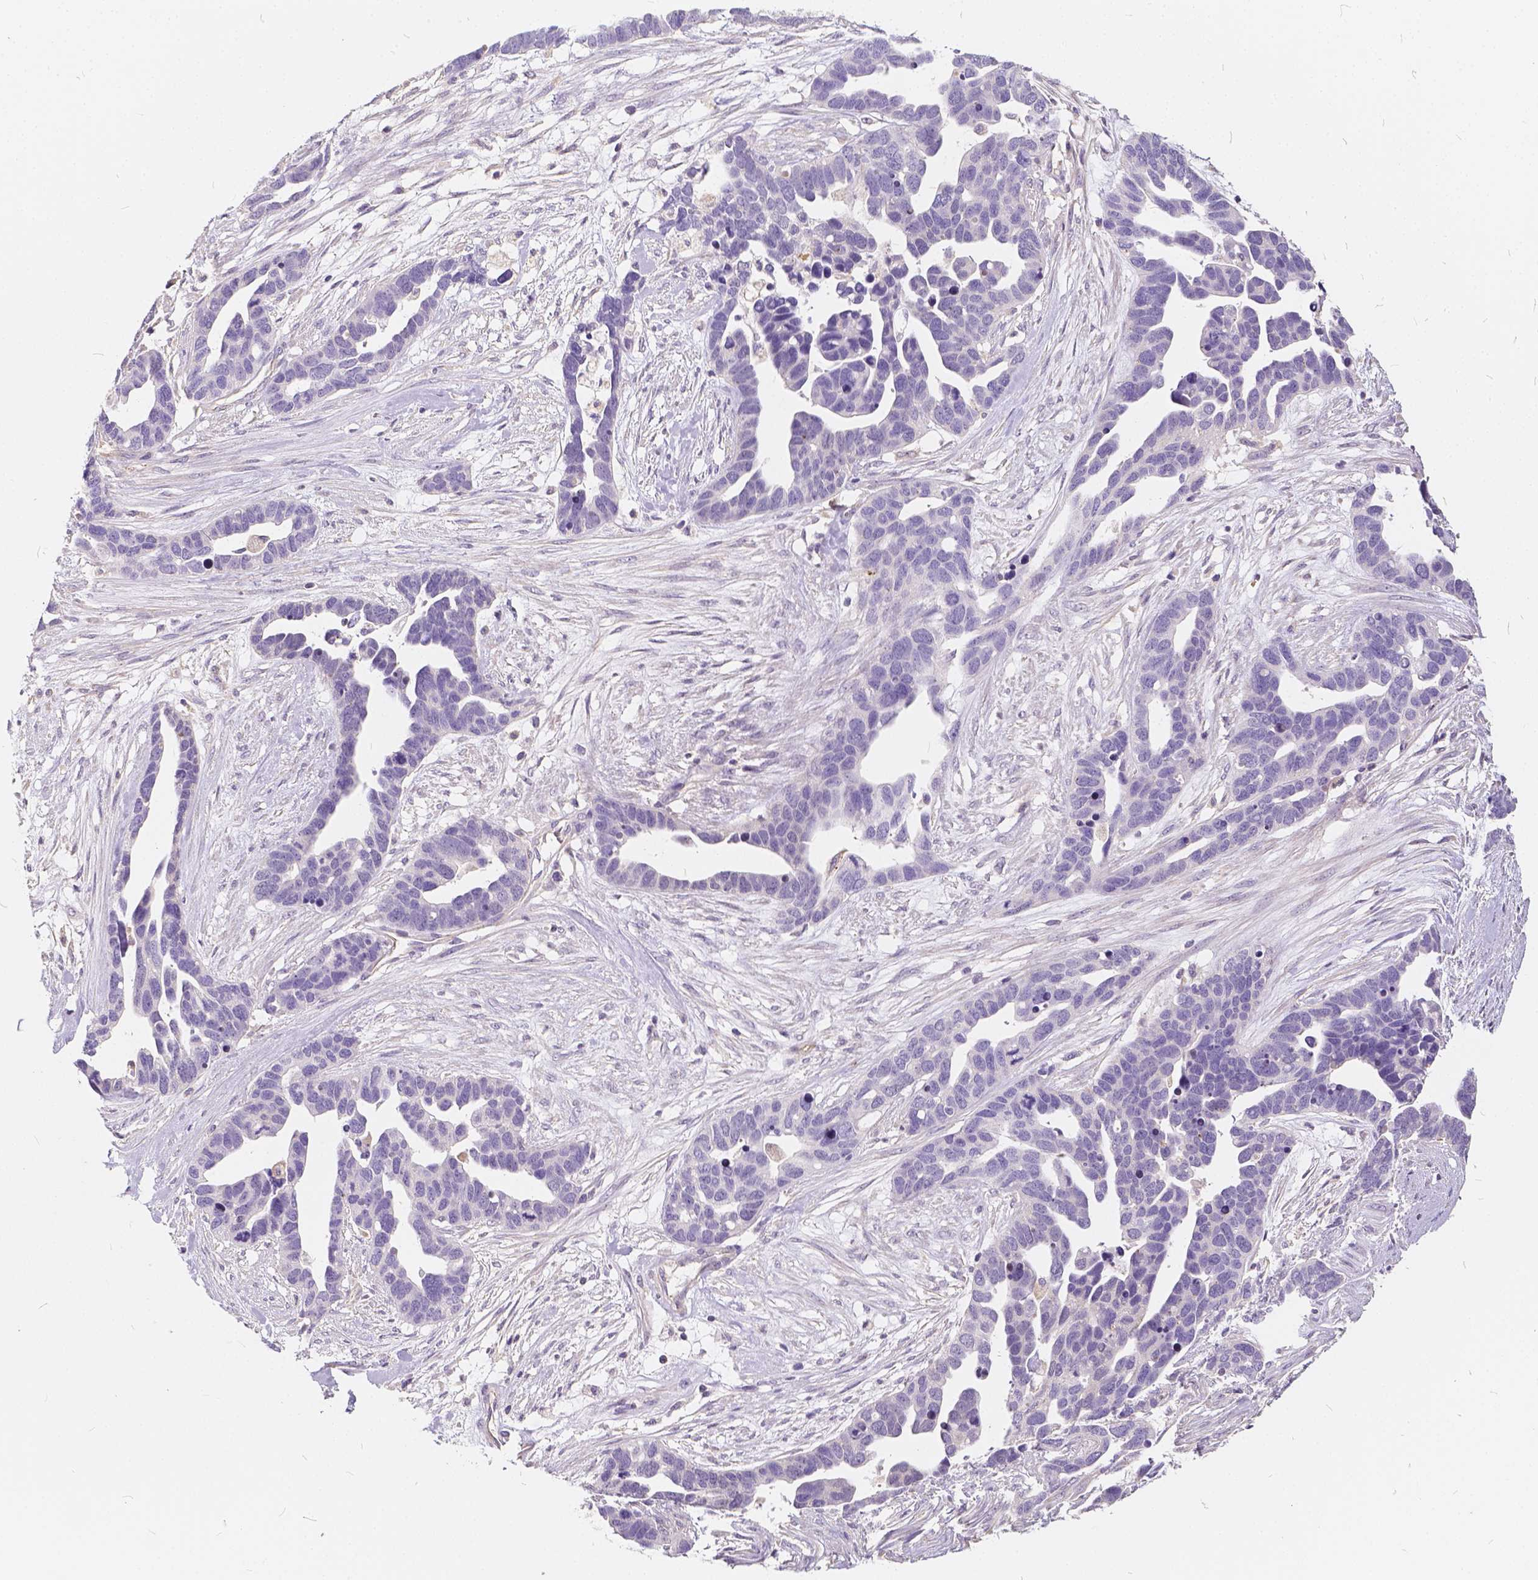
{"staining": {"intensity": "negative", "quantity": "none", "location": "none"}, "tissue": "ovarian cancer", "cell_type": "Tumor cells", "image_type": "cancer", "snomed": [{"axis": "morphology", "description": "Cystadenocarcinoma, serous, NOS"}, {"axis": "topography", "description": "Ovary"}], "caption": "The histopathology image reveals no staining of tumor cells in ovarian cancer.", "gene": "KIAA0513", "patient": {"sex": "female", "age": 54}}